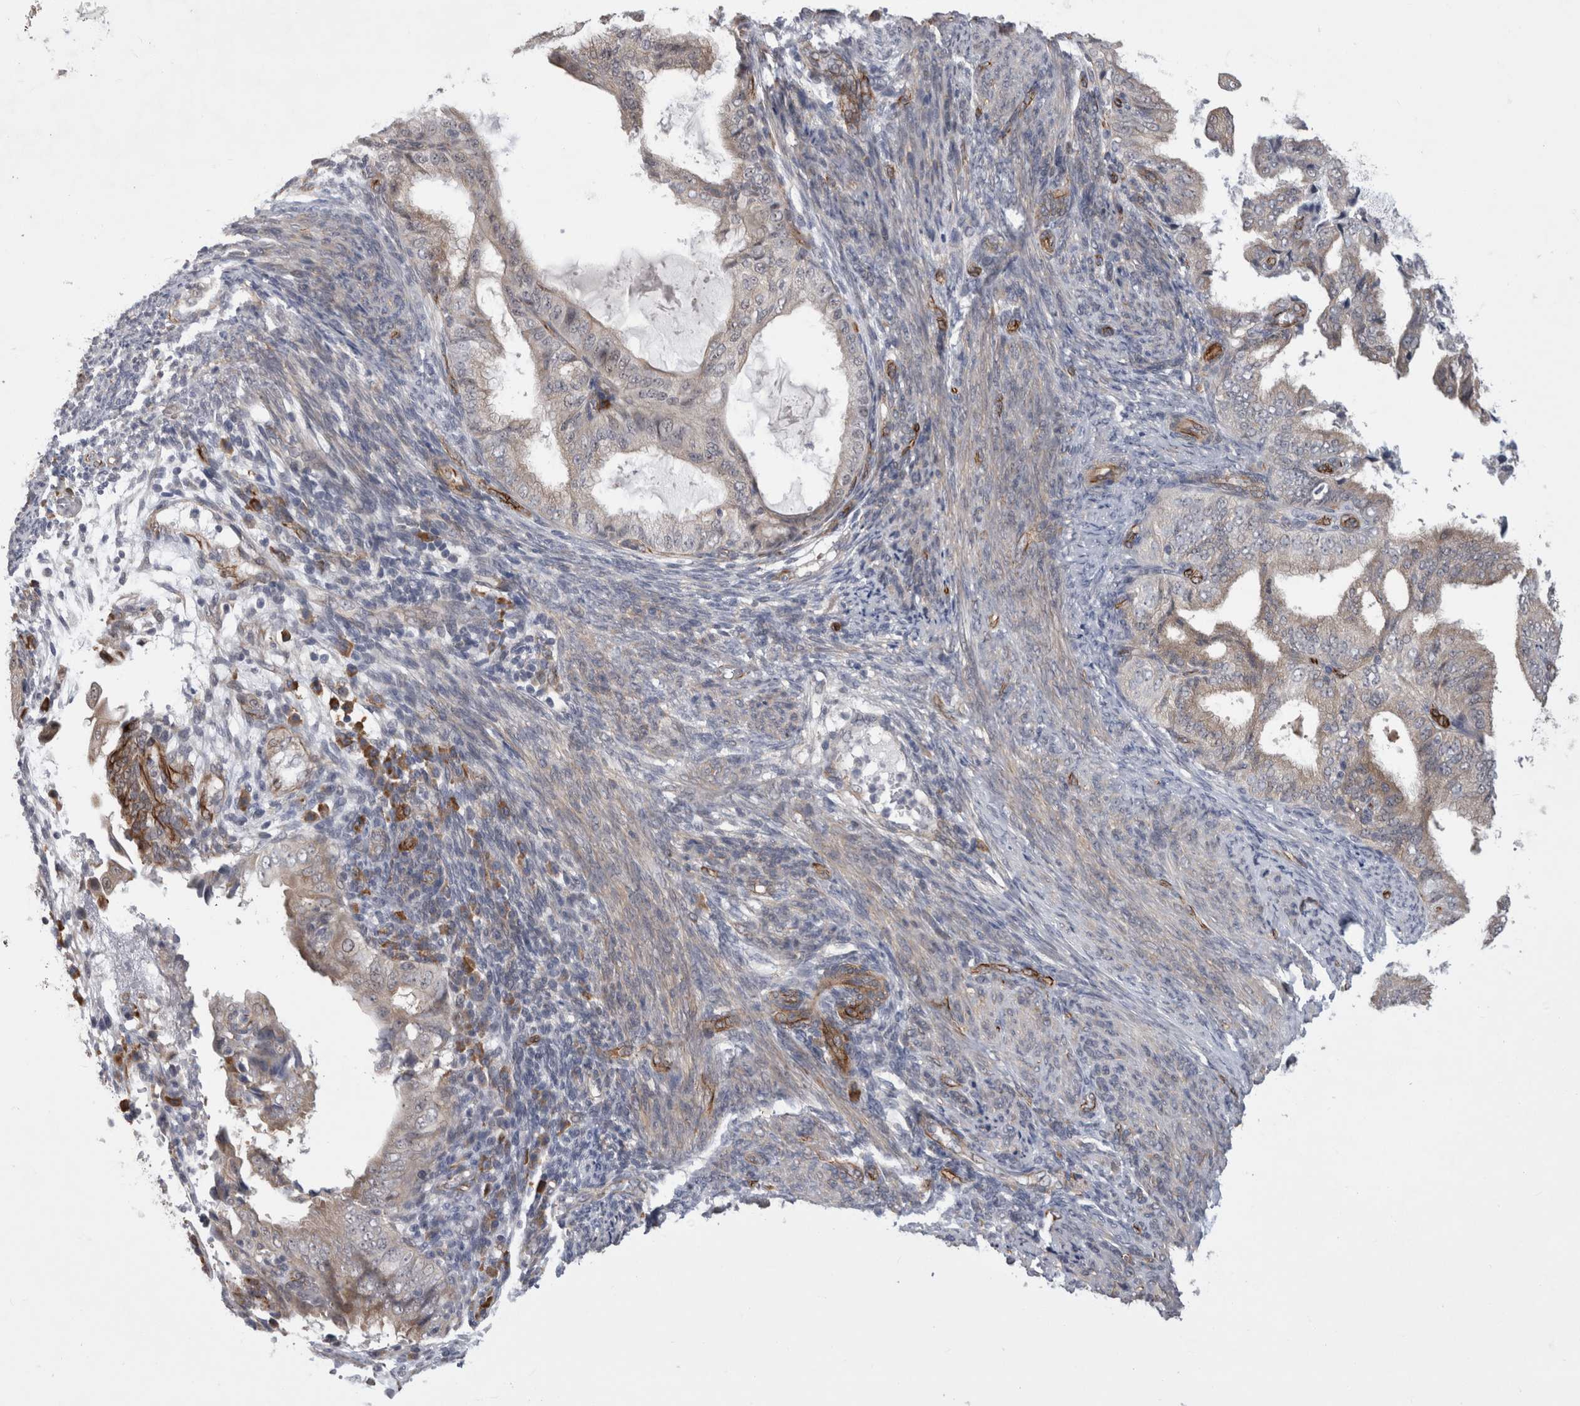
{"staining": {"intensity": "negative", "quantity": "none", "location": "none"}, "tissue": "endometrial cancer", "cell_type": "Tumor cells", "image_type": "cancer", "snomed": [{"axis": "morphology", "description": "Adenocarcinoma, NOS"}, {"axis": "topography", "description": "Endometrium"}], "caption": "Endometrial cancer stained for a protein using IHC reveals no expression tumor cells.", "gene": "FAM83H", "patient": {"sex": "female", "age": 58}}